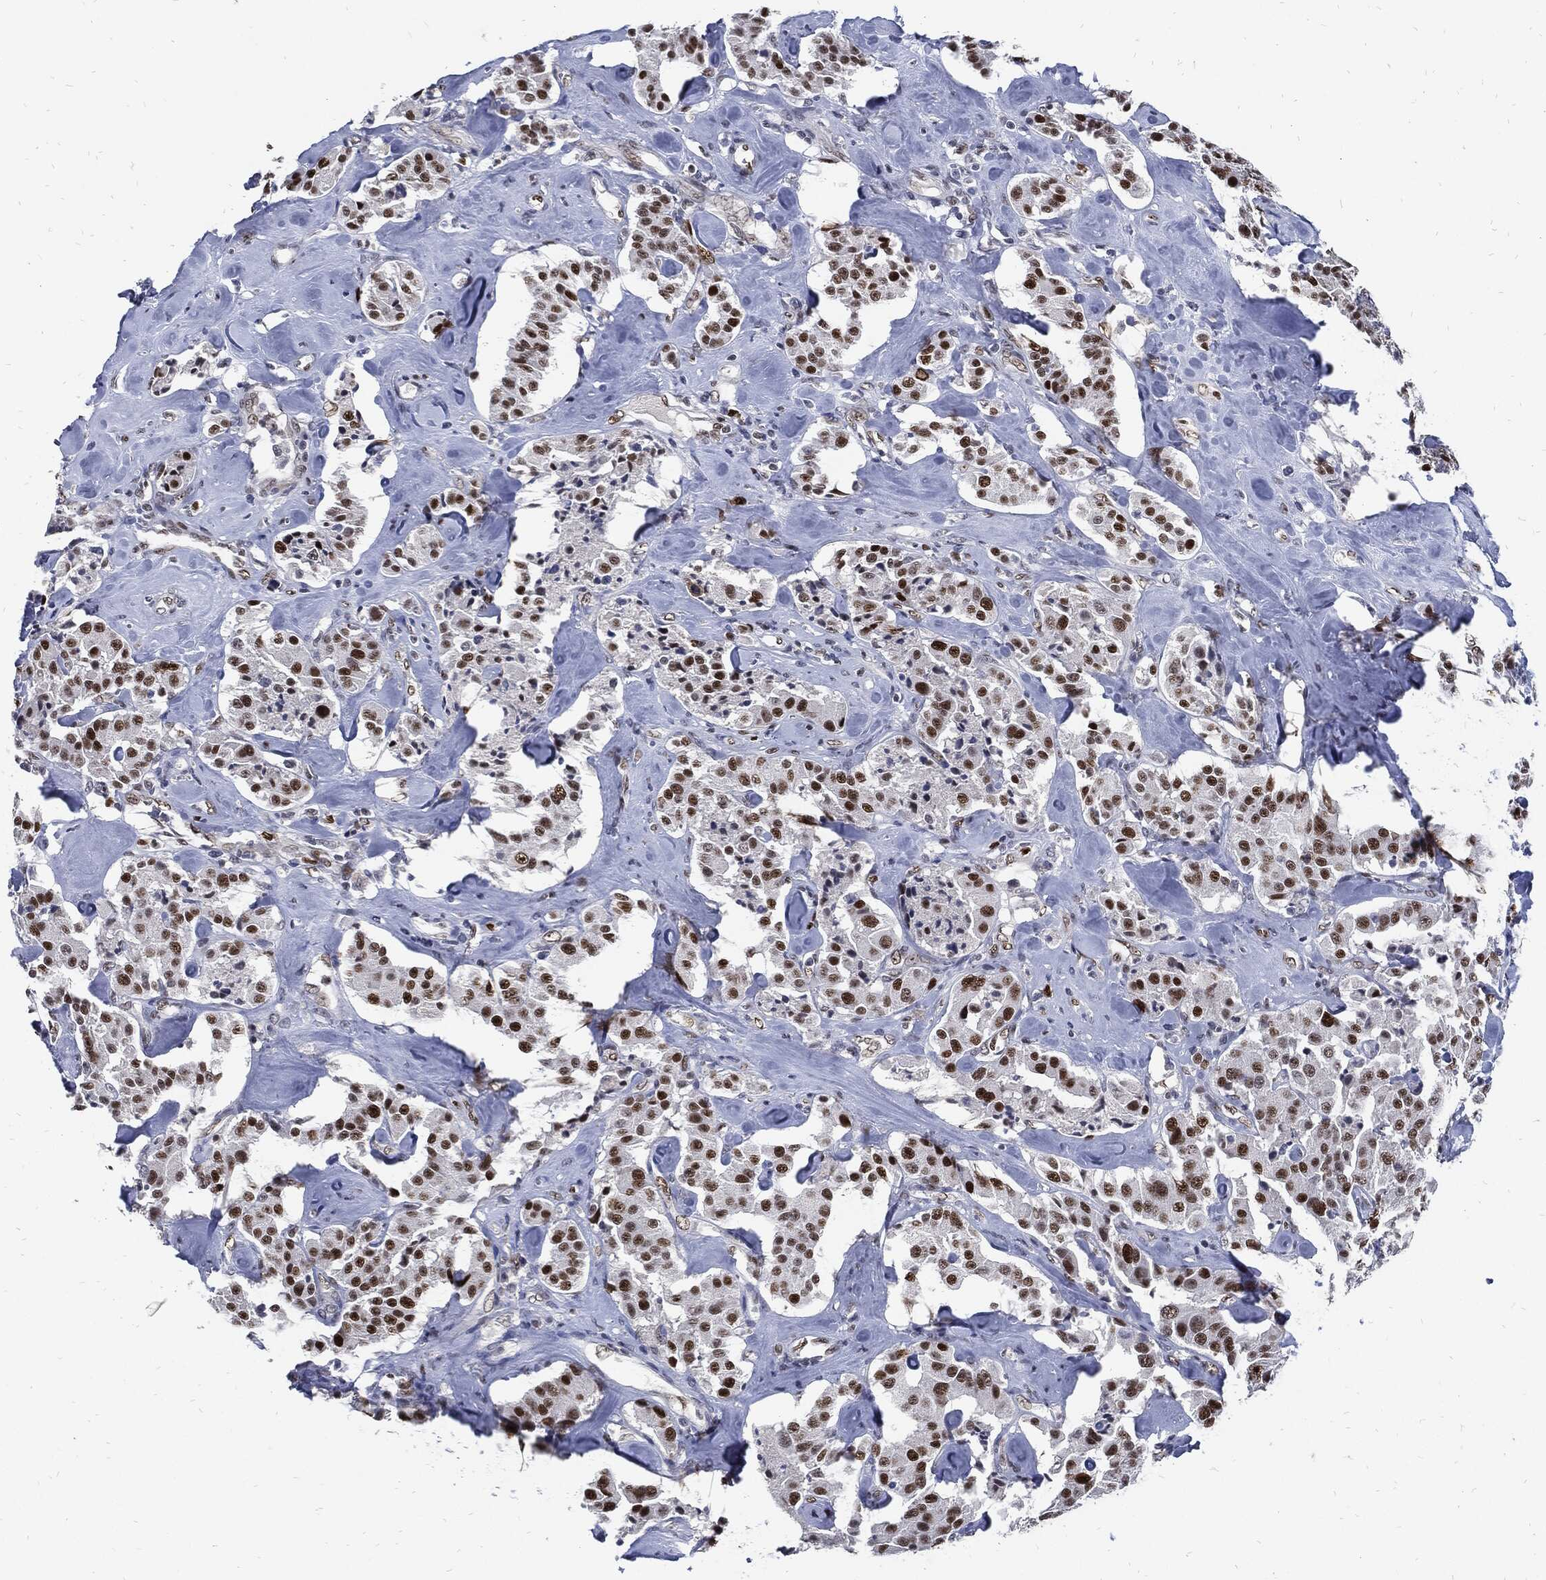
{"staining": {"intensity": "strong", "quantity": "25%-75%", "location": "nuclear"}, "tissue": "carcinoid", "cell_type": "Tumor cells", "image_type": "cancer", "snomed": [{"axis": "morphology", "description": "Carcinoid, malignant, NOS"}, {"axis": "topography", "description": "Pancreas"}], "caption": "This image exhibits immunohistochemistry staining of human carcinoid, with high strong nuclear staining in about 25%-75% of tumor cells.", "gene": "NBN", "patient": {"sex": "male", "age": 41}}